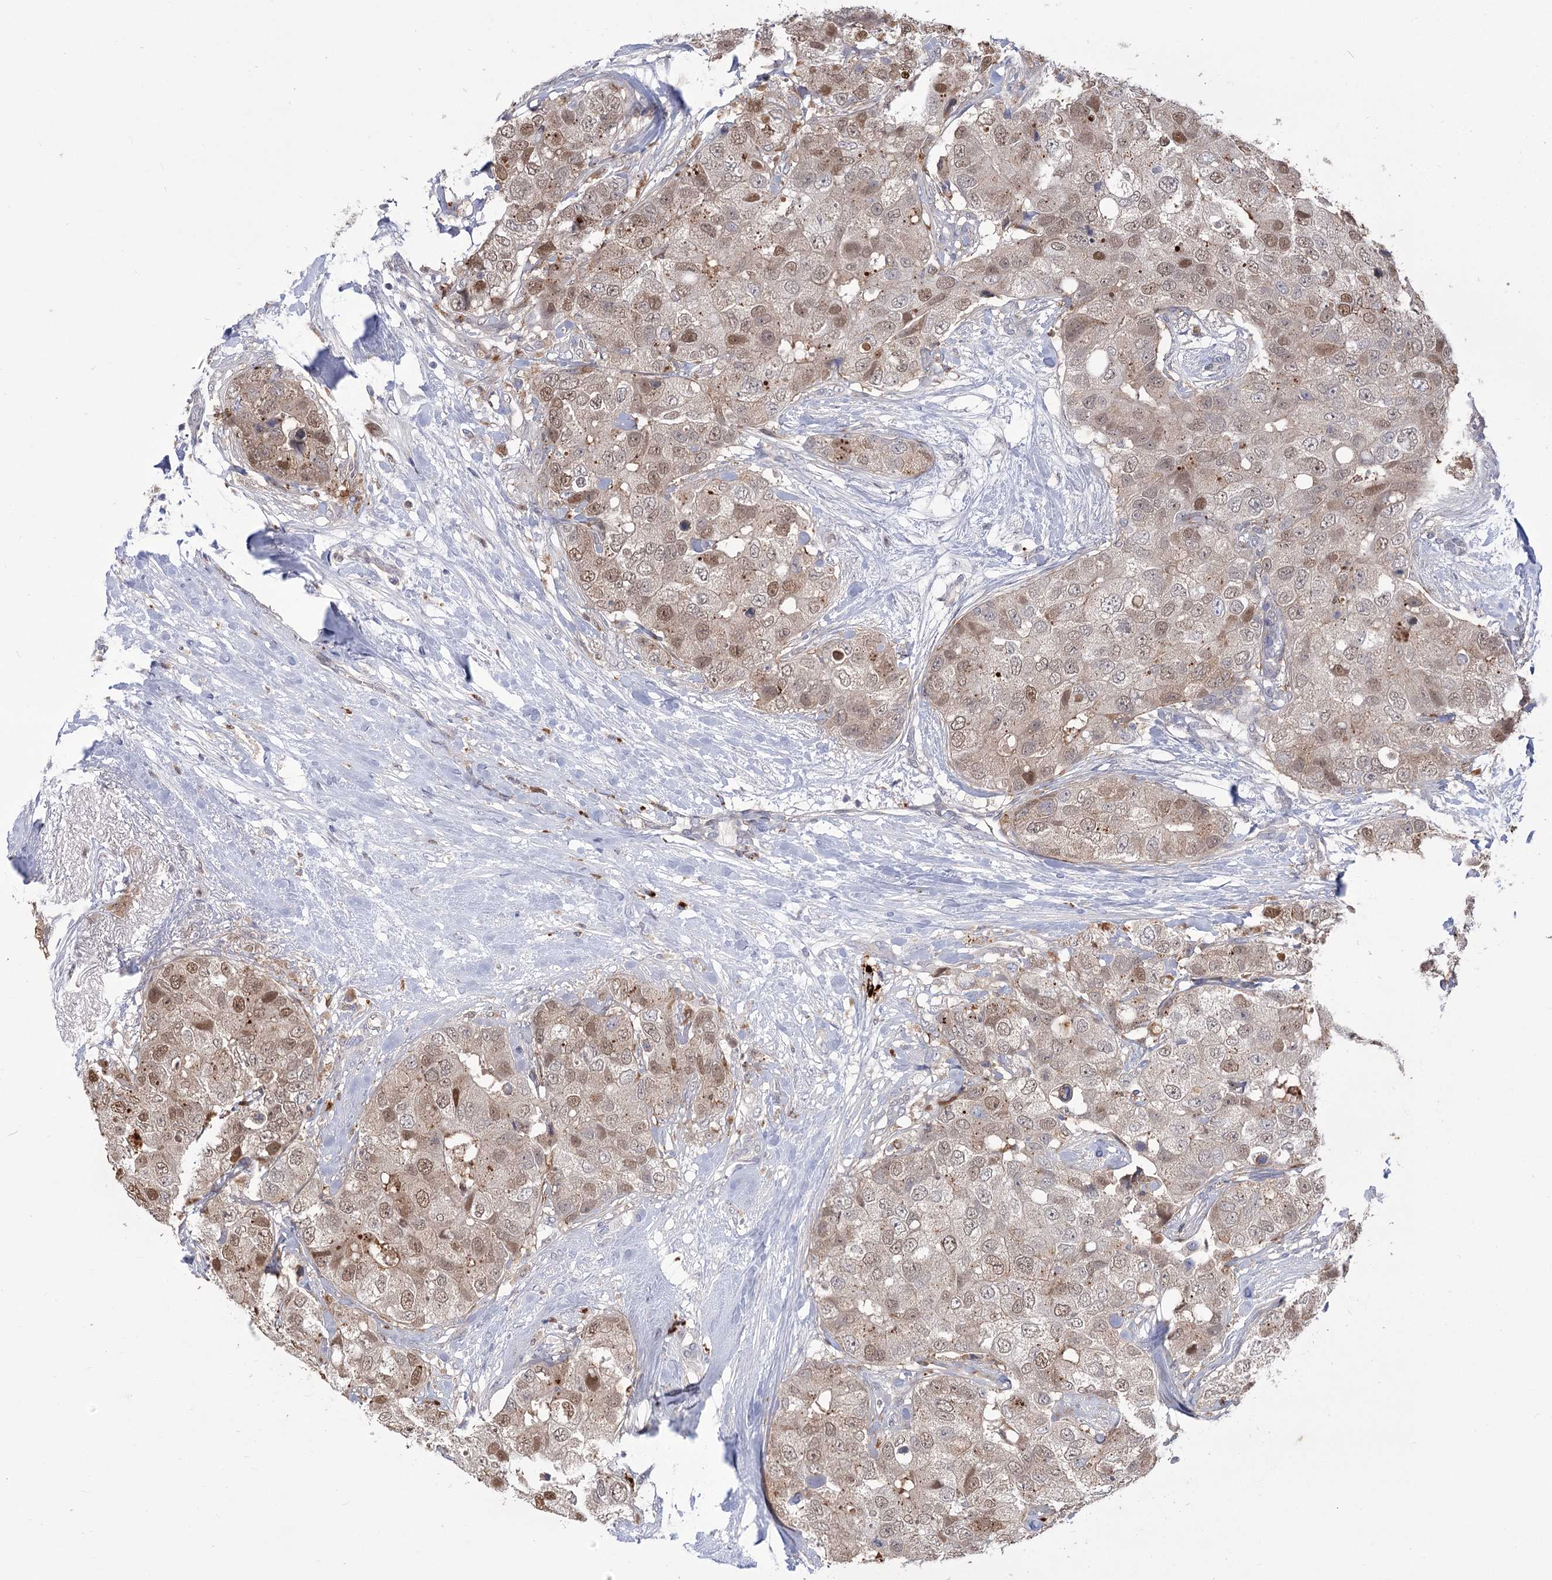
{"staining": {"intensity": "moderate", "quantity": ">75%", "location": "nuclear"}, "tissue": "breast cancer", "cell_type": "Tumor cells", "image_type": "cancer", "snomed": [{"axis": "morphology", "description": "Duct carcinoma"}, {"axis": "topography", "description": "Breast"}], "caption": "Human breast intraductal carcinoma stained with a protein marker shows moderate staining in tumor cells.", "gene": "SIAE", "patient": {"sex": "female", "age": 62}}